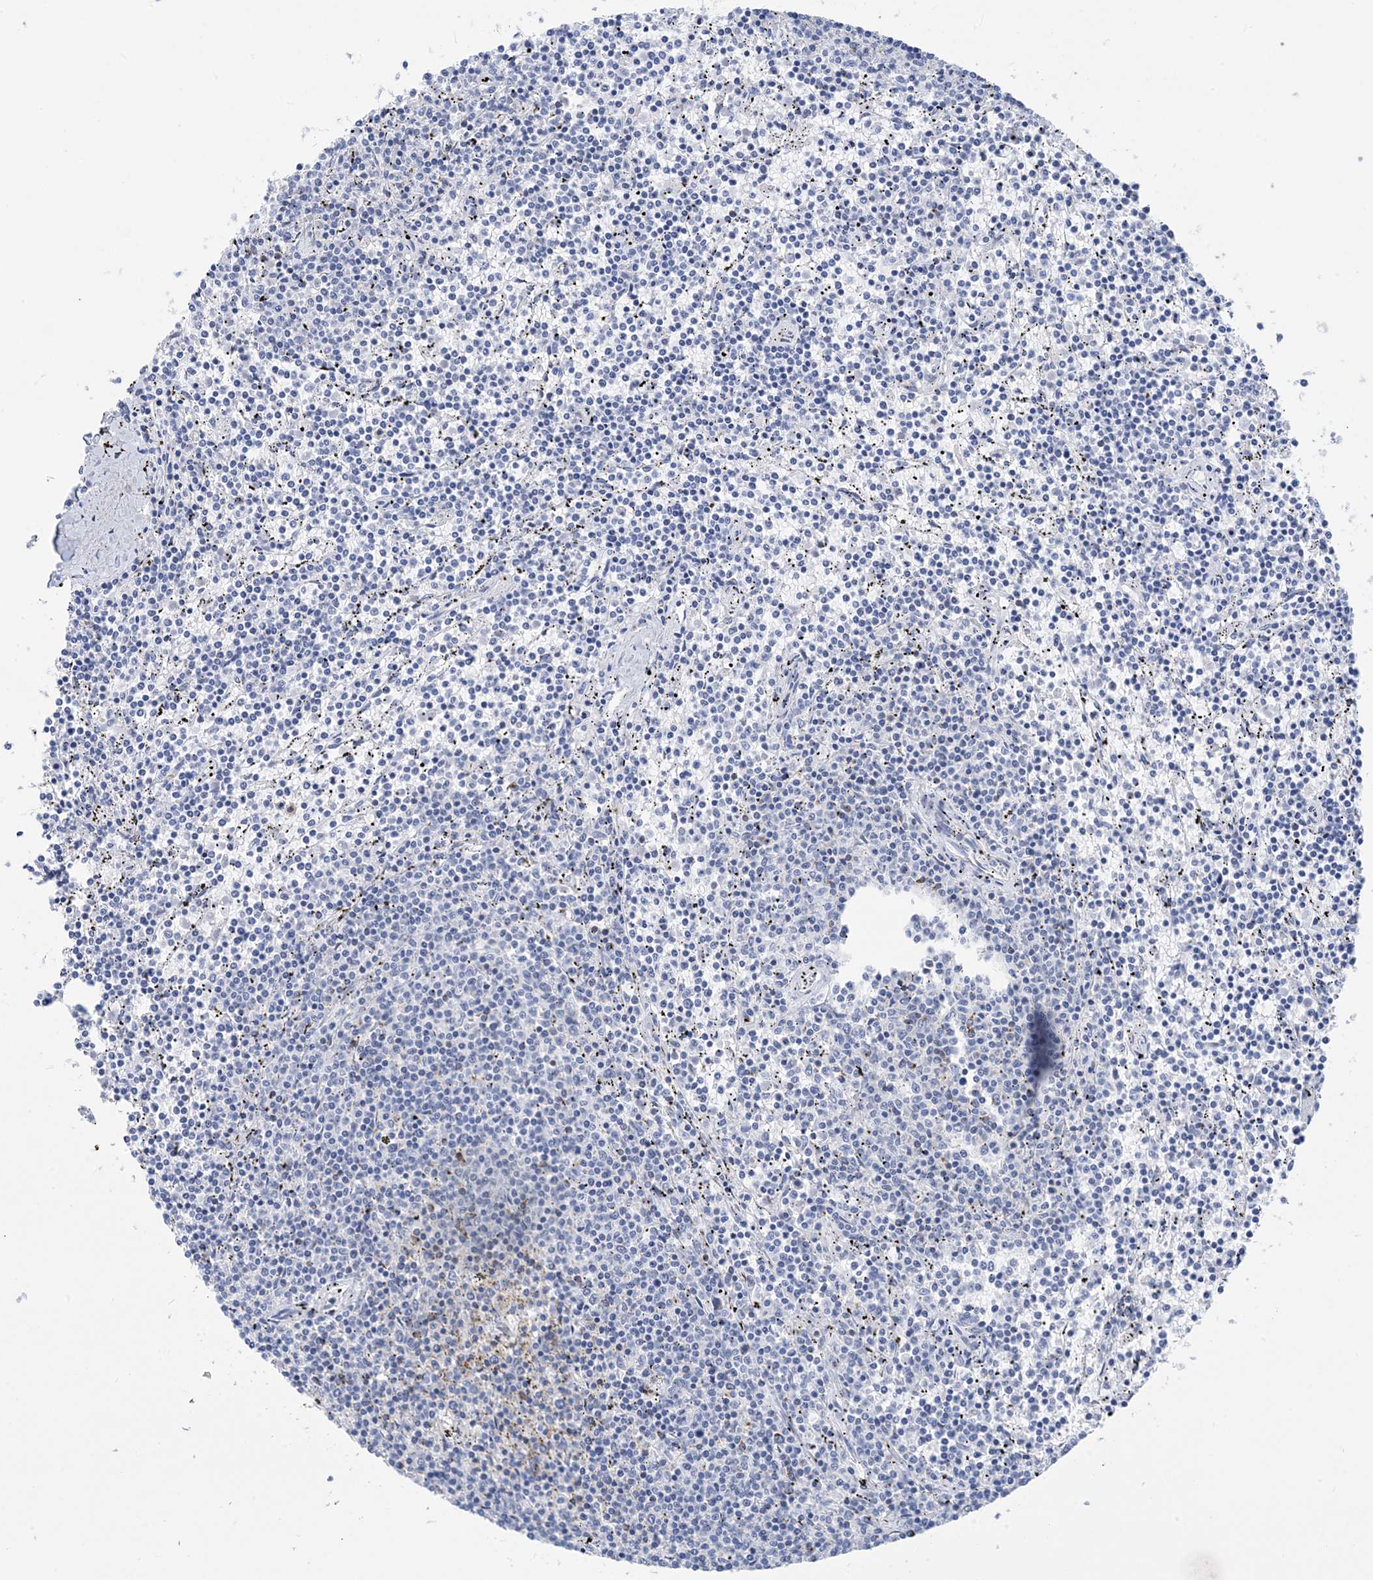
{"staining": {"intensity": "negative", "quantity": "none", "location": "none"}, "tissue": "lymphoma", "cell_type": "Tumor cells", "image_type": "cancer", "snomed": [{"axis": "morphology", "description": "Malignant lymphoma, non-Hodgkin's type, Low grade"}, {"axis": "topography", "description": "Spleen"}], "caption": "High power microscopy image of an immunohistochemistry (IHC) image of lymphoma, revealing no significant staining in tumor cells.", "gene": "SH3YL1", "patient": {"sex": "female", "age": 50}}